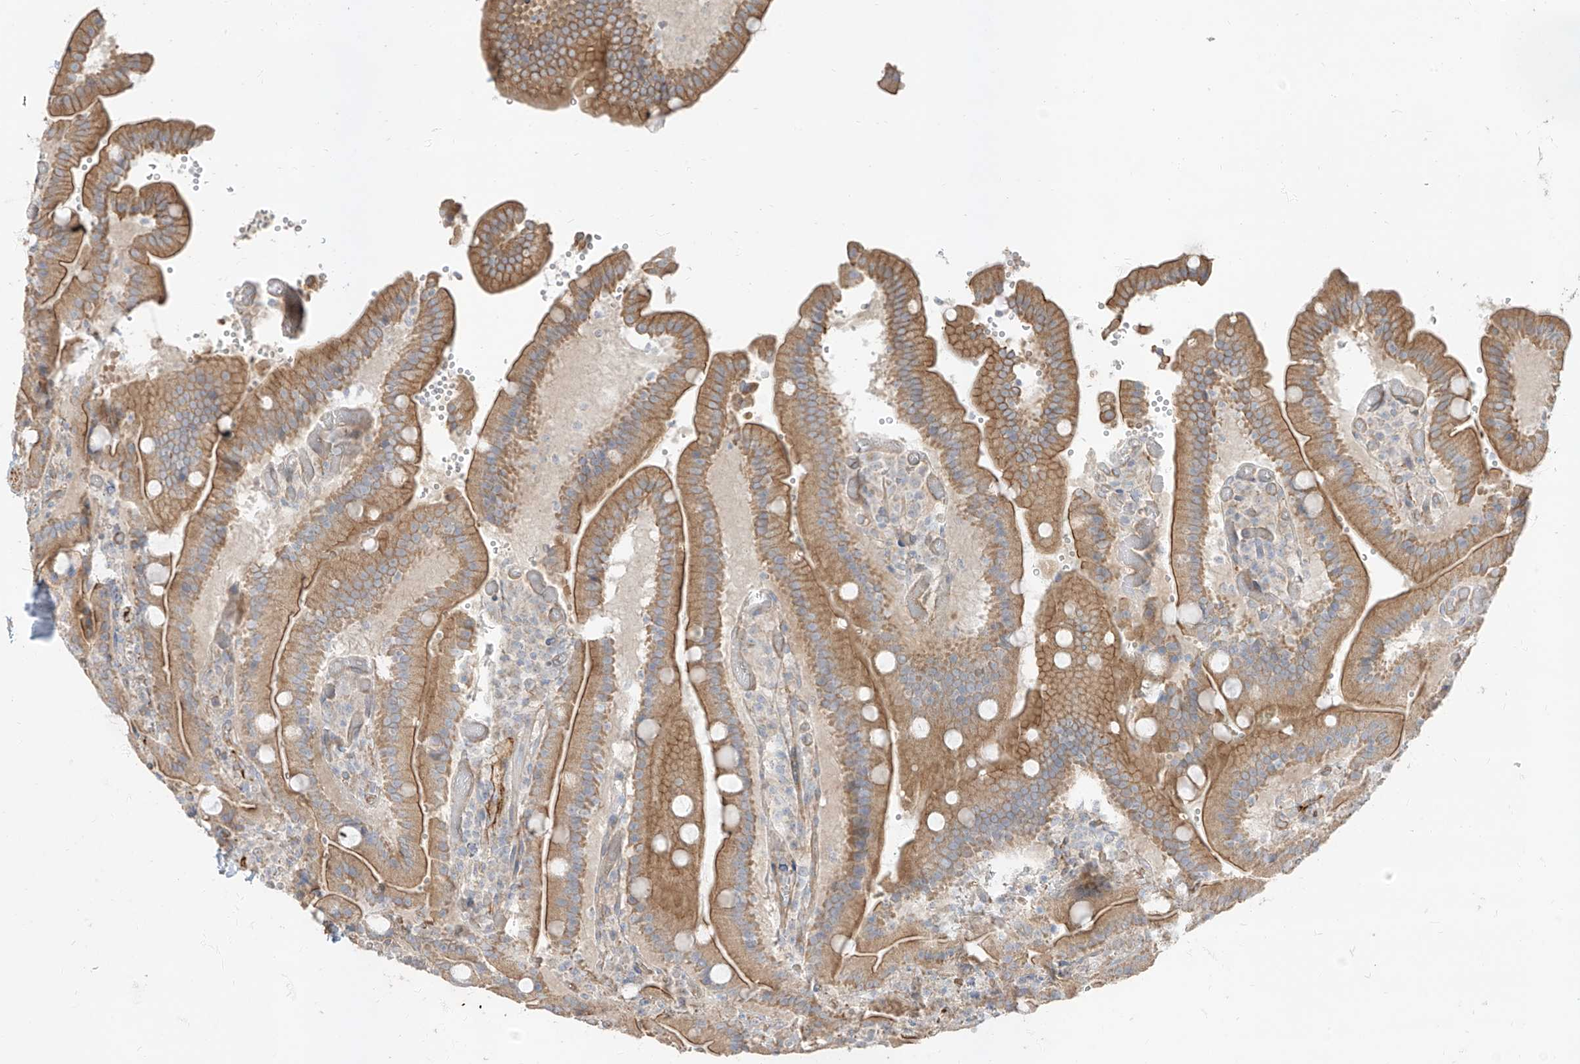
{"staining": {"intensity": "moderate", "quantity": ">75%", "location": "cytoplasmic/membranous"}, "tissue": "duodenum", "cell_type": "Glandular cells", "image_type": "normal", "snomed": [{"axis": "morphology", "description": "Normal tissue, NOS"}, {"axis": "topography", "description": "Duodenum"}], "caption": "IHC photomicrograph of normal duodenum stained for a protein (brown), which shows medium levels of moderate cytoplasmic/membranous expression in about >75% of glandular cells.", "gene": "EPHX4", "patient": {"sex": "female", "age": 62}}